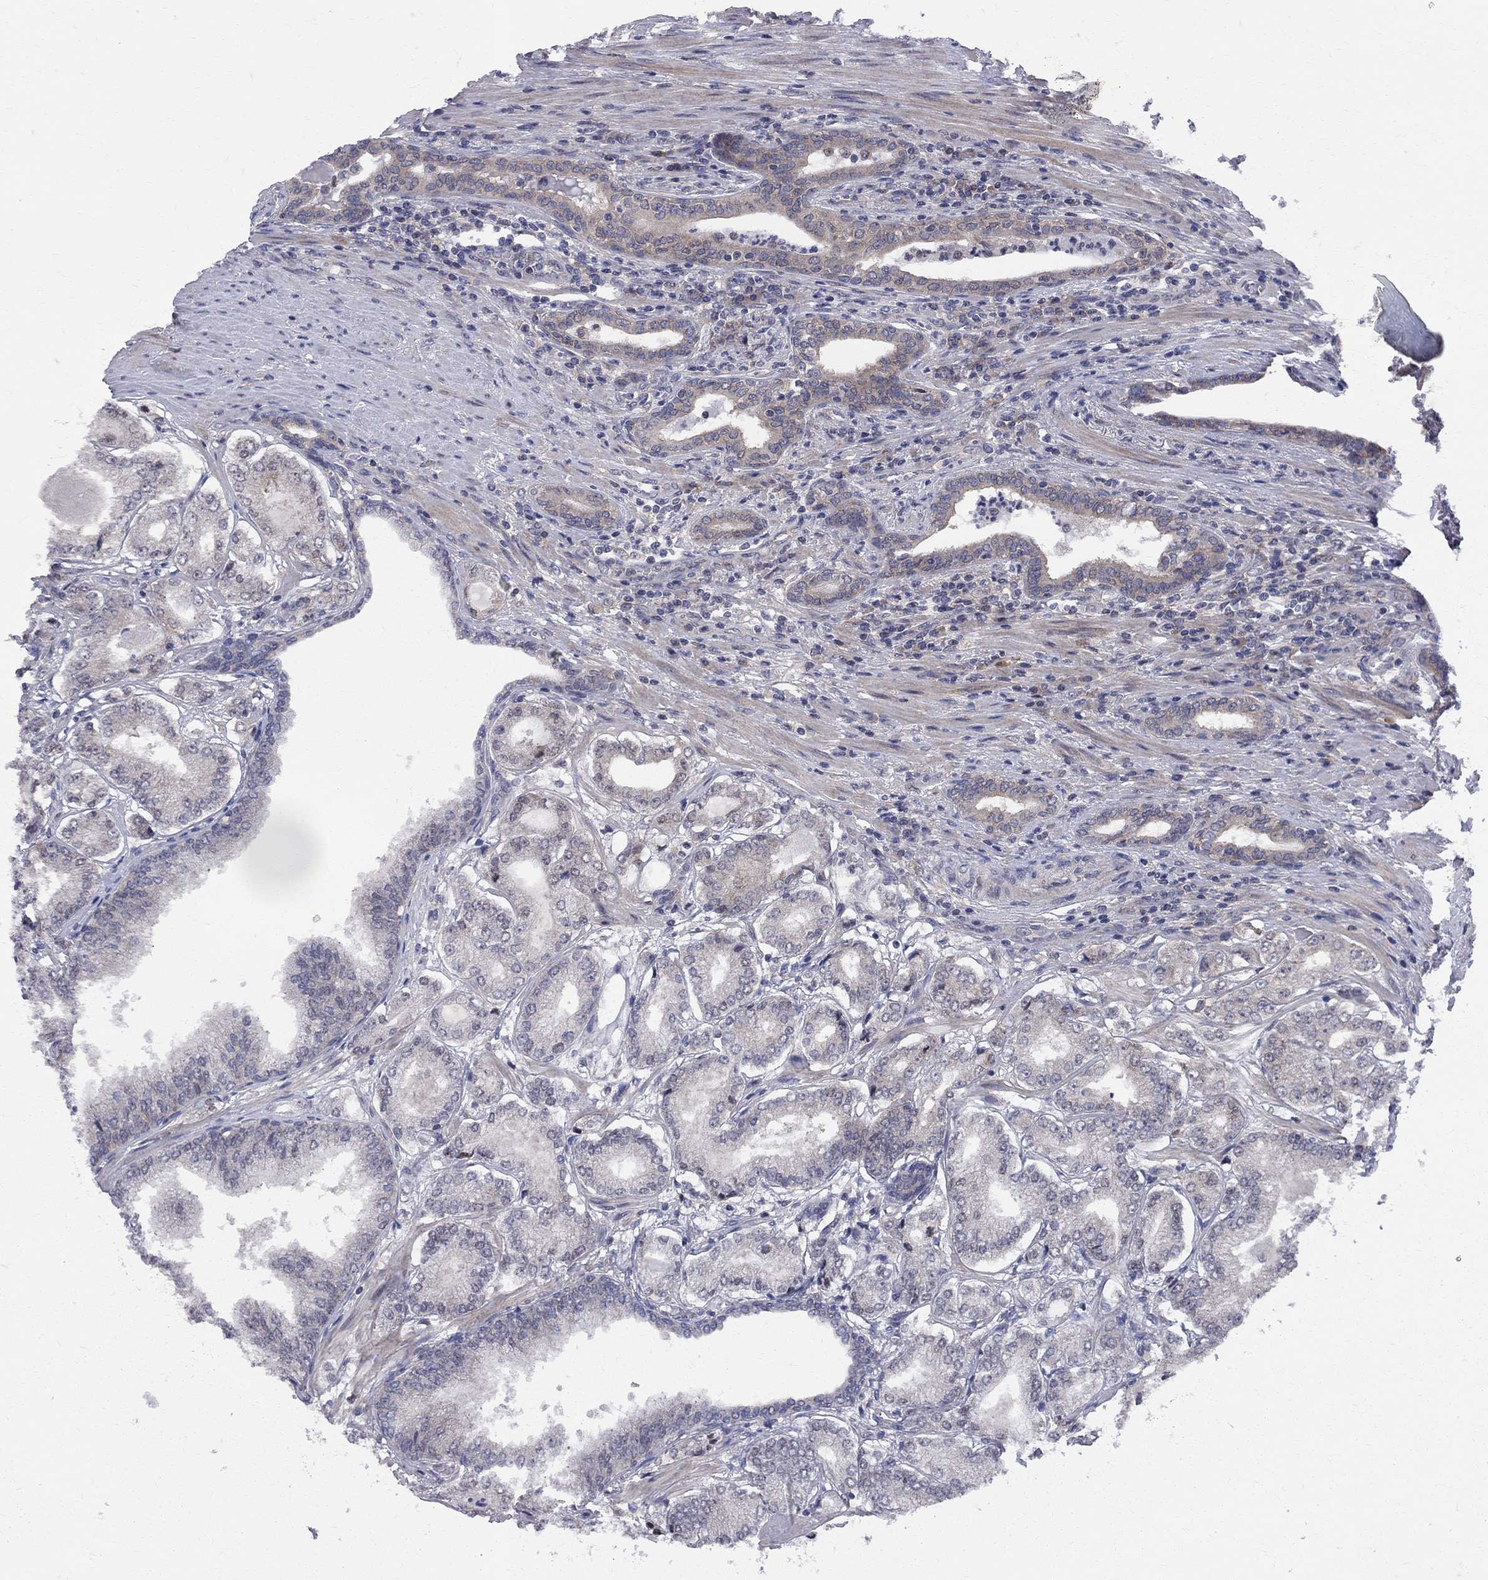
{"staining": {"intensity": "weak", "quantity": ">75%", "location": "cytoplasmic/membranous,nuclear"}, "tissue": "prostate cancer", "cell_type": "Tumor cells", "image_type": "cancer", "snomed": [{"axis": "morphology", "description": "Adenocarcinoma, NOS"}, {"axis": "topography", "description": "Prostate"}], "caption": "Immunohistochemical staining of human prostate adenocarcinoma exhibits low levels of weak cytoplasmic/membranous and nuclear staining in approximately >75% of tumor cells.", "gene": "CNOT11", "patient": {"sex": "male", "age": 65}}